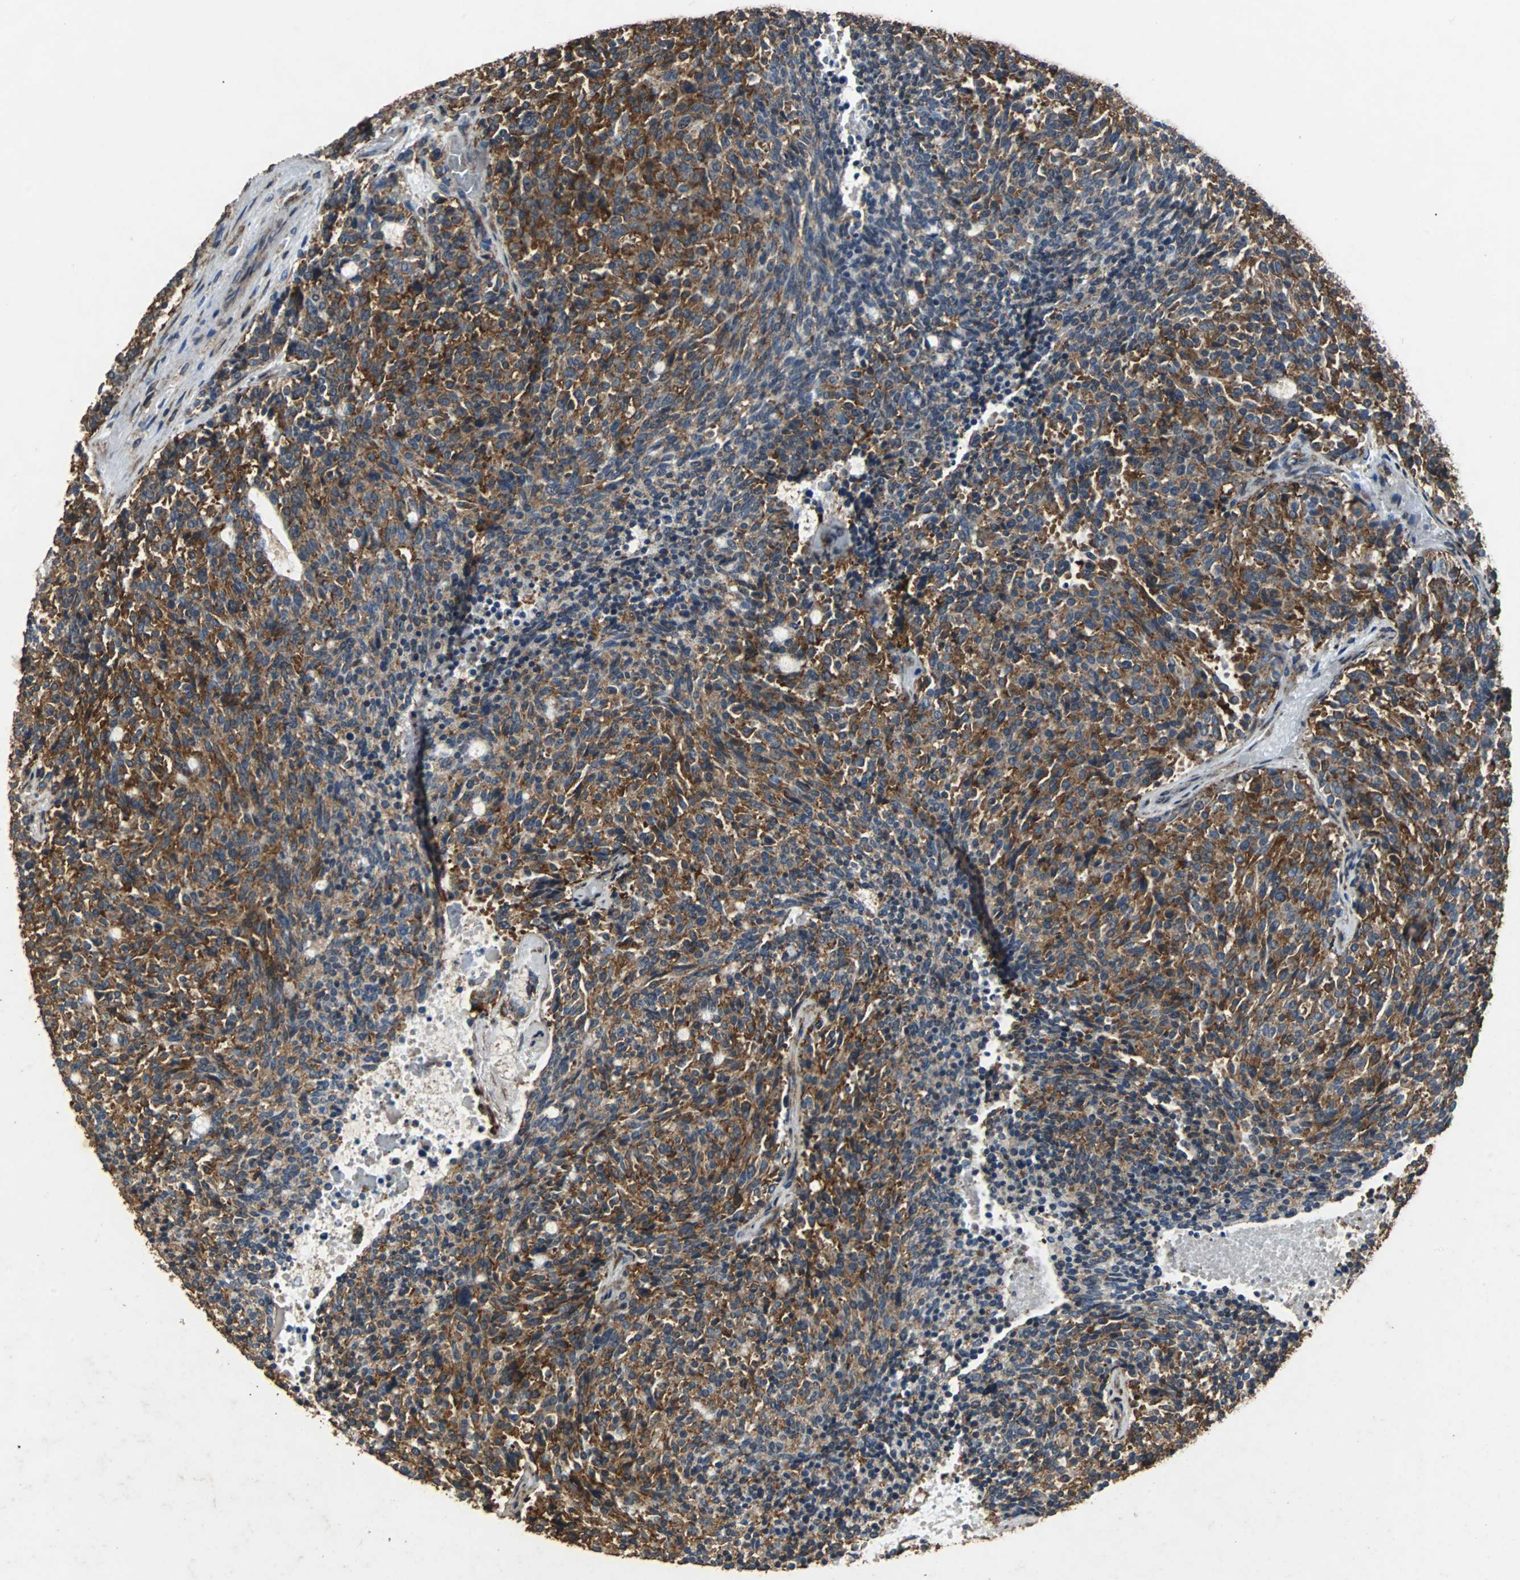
{"staining": {"intensity": "strong", "quantity": ">75%", "location": "cytoplasmic/membranous"}, "tissue": "carcinoid", "cell_type": "Tumor cells", "image_type": "cancer", "snomed": [{"axis": "morphology", "description": "Carcinoid, malignant, NOS"}, {"axis": "topography", "description": "Pancreas"}], "caption": "Carcinoid (malignant) stained for a protein (brown) exhibits strong cytoplasmic/membranous positive expression in approximately >75% of tumor cells.", "gene": "NAA10", "patient": {"sex": "female", "age": 54}}